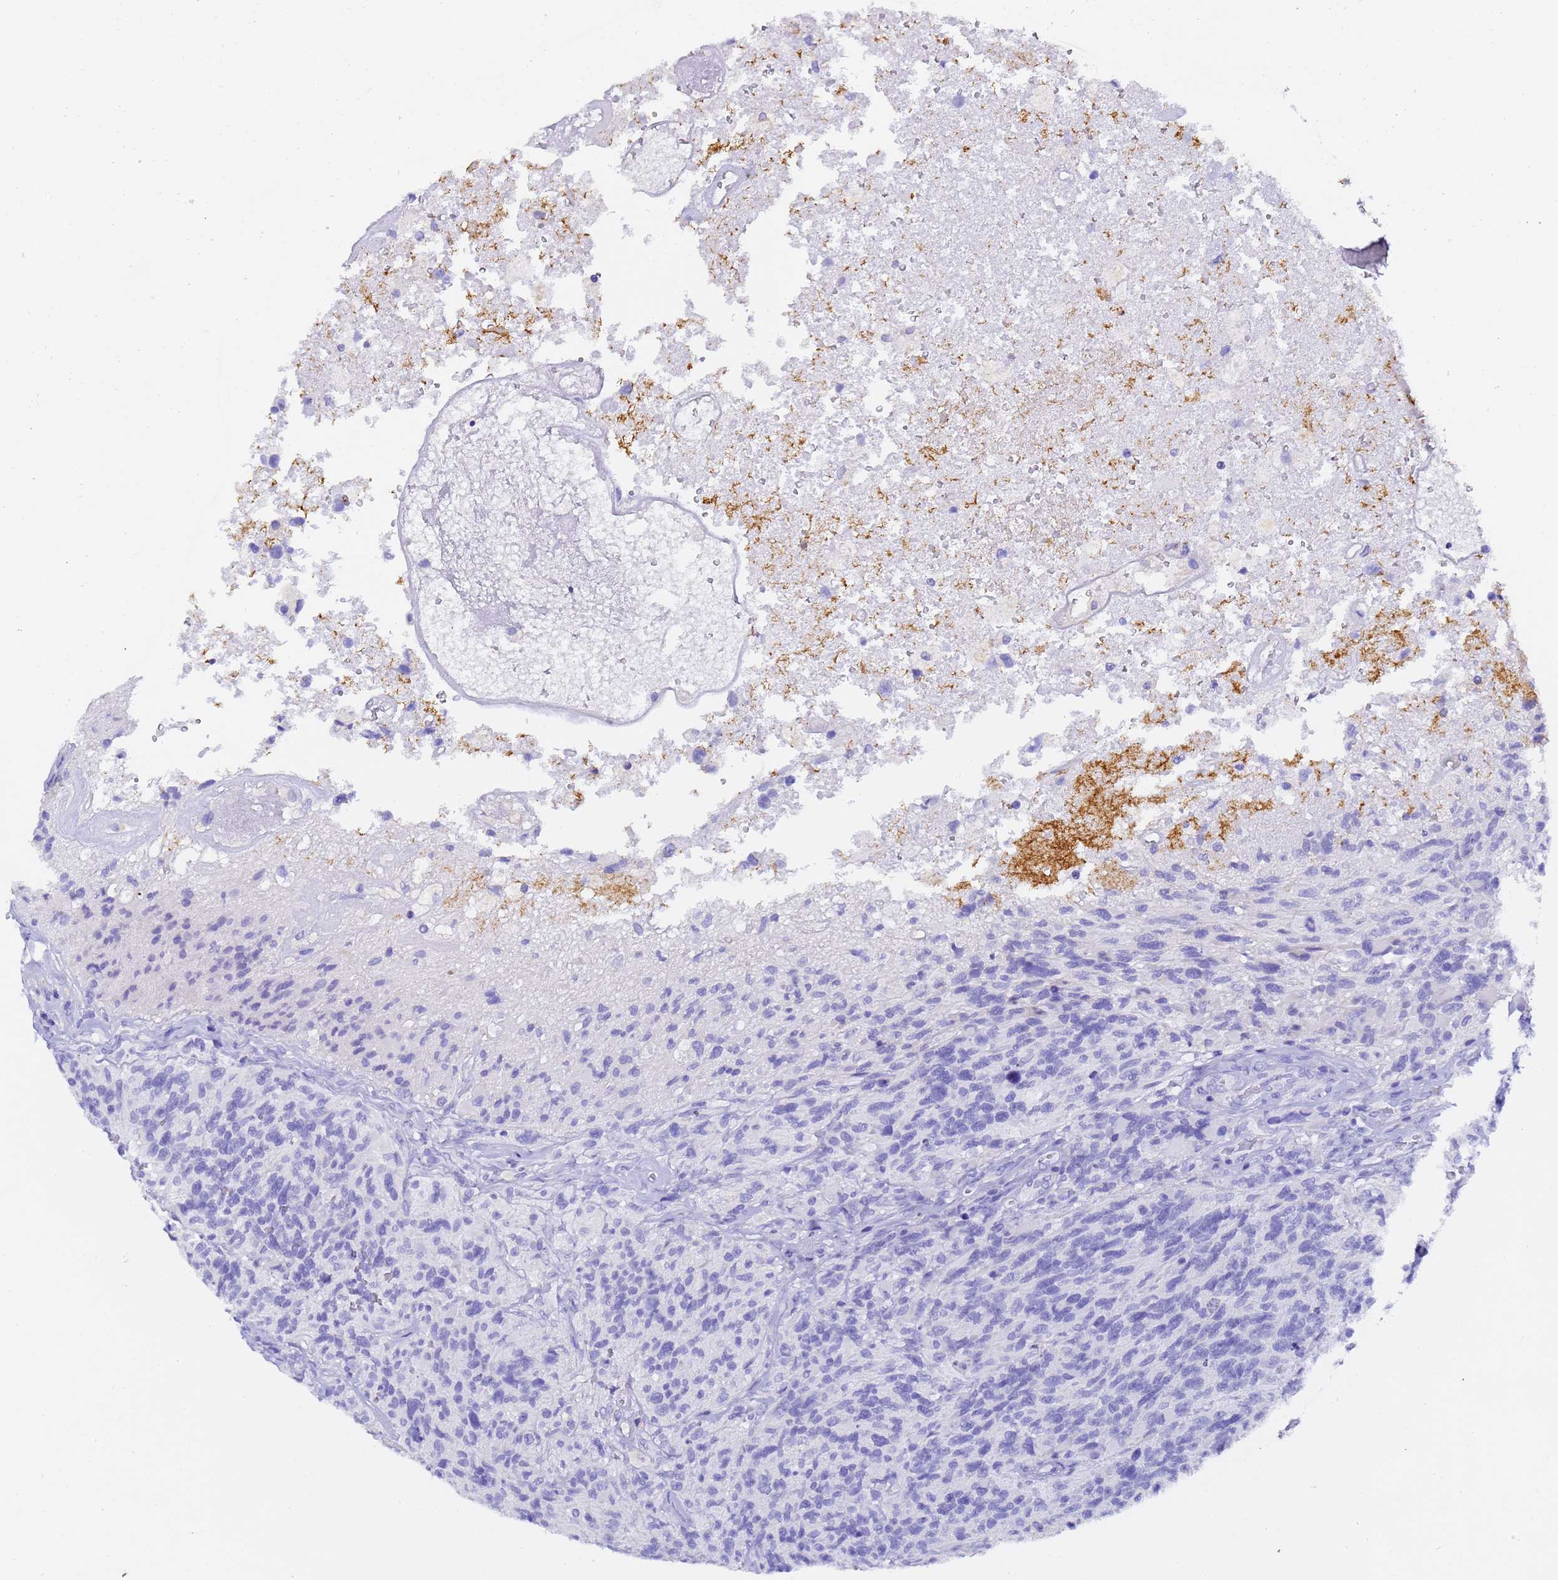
{"staining": {"intensity": "negative", "quantity": "none", "location": "none"}, "tissue": "glioma", "cell_type": "Tumor cells", "image_type": "cancer", "snomed": [{"axis": "morphology", "description": "Glioma, malignant, High grade"}, {"axis": "topography", "description": "Brain"}], "caption": "IHC of human malignant glioma (high-grade) demonstrates no staining in tumor cells. (DAB (3,3'-diaminobenzidine) immunohistochemistry (IHC) visualized using brightfield microscopy, high magnification).", "gene": "GABRA1", "patient": {"sex": "male", "age": 76}}